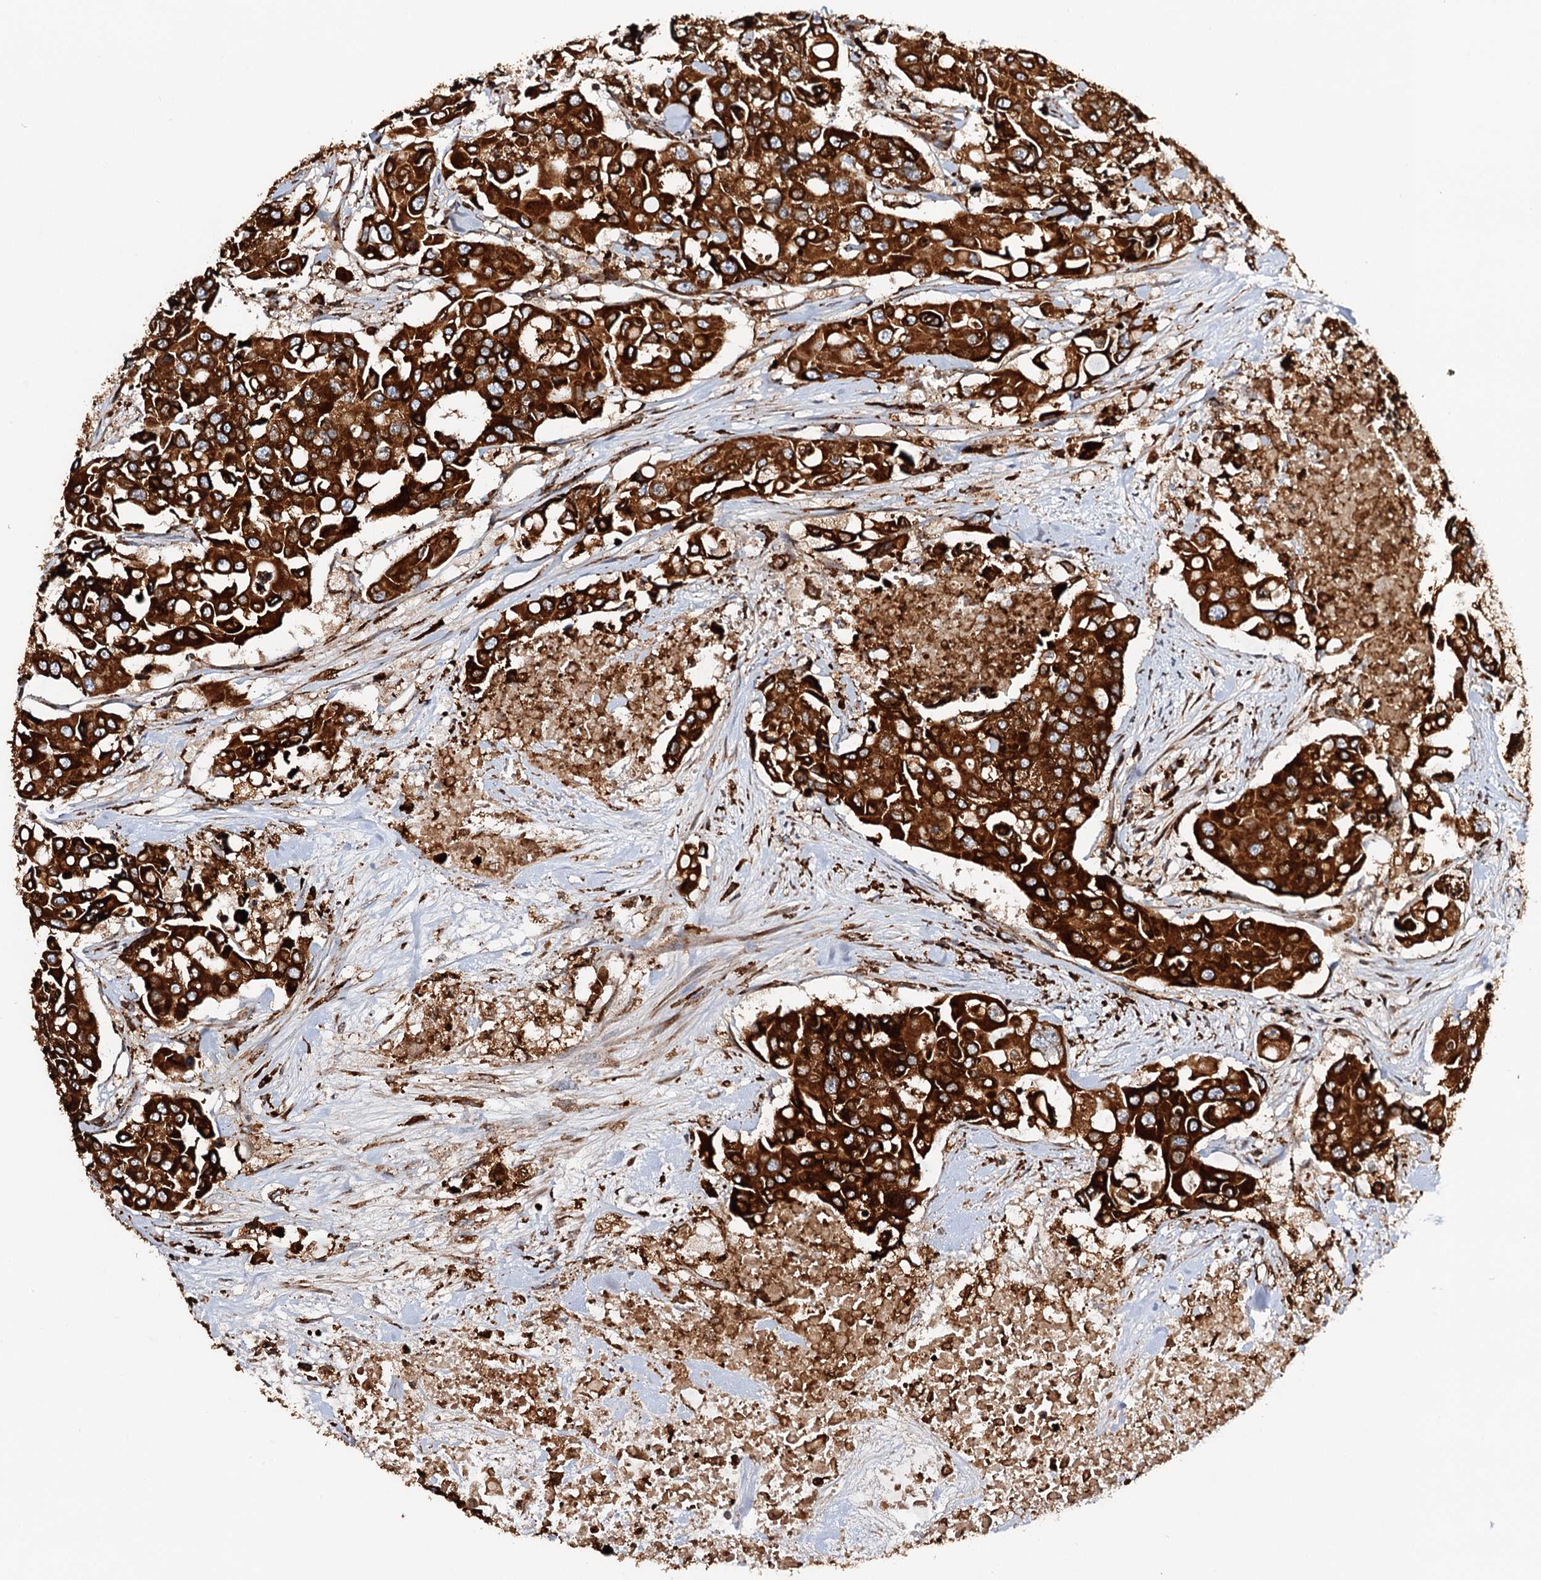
{"staining": {"intensity": "strong", "quantity": ">75%", "location": "cytoplasmic/membranous"}, "tissue": "colorectal cancer", "cell_type": "Tumor cells", "image_type": "cancer", "snomed": [{"axis": "morphology", "description": "Adenocarcinoma, NOS"}, {"axis": "topography", "description": "Colon"}], "caption": "Protein expression analysis of human adenocarcinoma (colorectal) reveals strong cytoplasmic/membranous positivity in about >75% of tumor cells. The protein of interest is stained brown, and the nuclei are stained in blue (DAB (3,3'-diaminobenzidine) IHC with brightfield microscopy, high magnification).", "gene": "ERP29", "patient": {"sex": "male", "age": 77}}